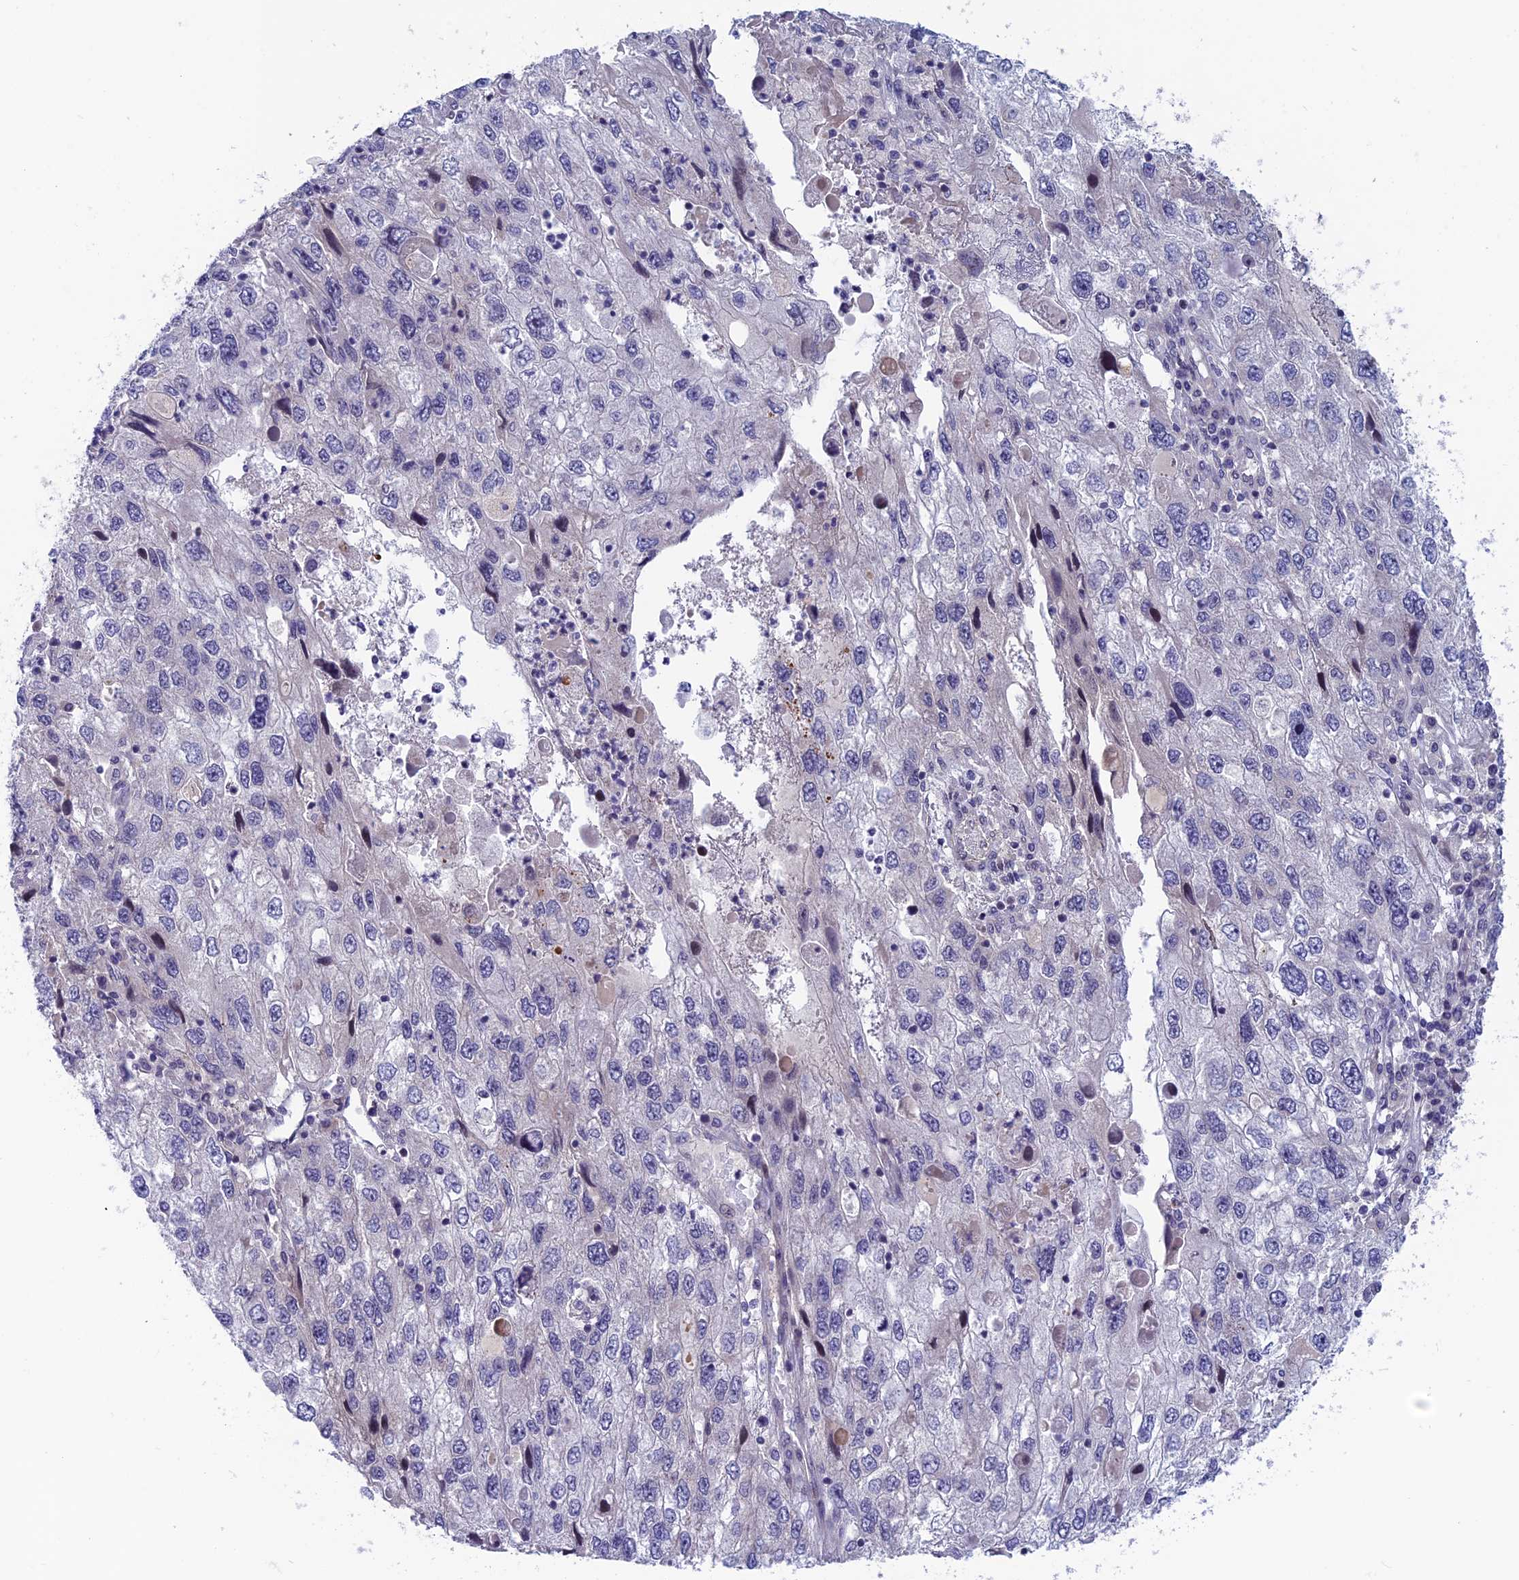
{"staining": {"intensity": "negative", "quantity": "none", "location": "none"}, "tissue": "endometrial cancer", "cell_type": "Tumor cells", "image_type": "cancer", "snomed": [{"axis": "morphology", "description": "Adenocarcinoma, NOS"}, {"axis": "topography", "description": "Endometrium"}], "caption": "Tumor cells are negative for protein expression in human endometrial cancer.", "gene": "FKBPL", "patient": {"sex": "female", "age": 49}}